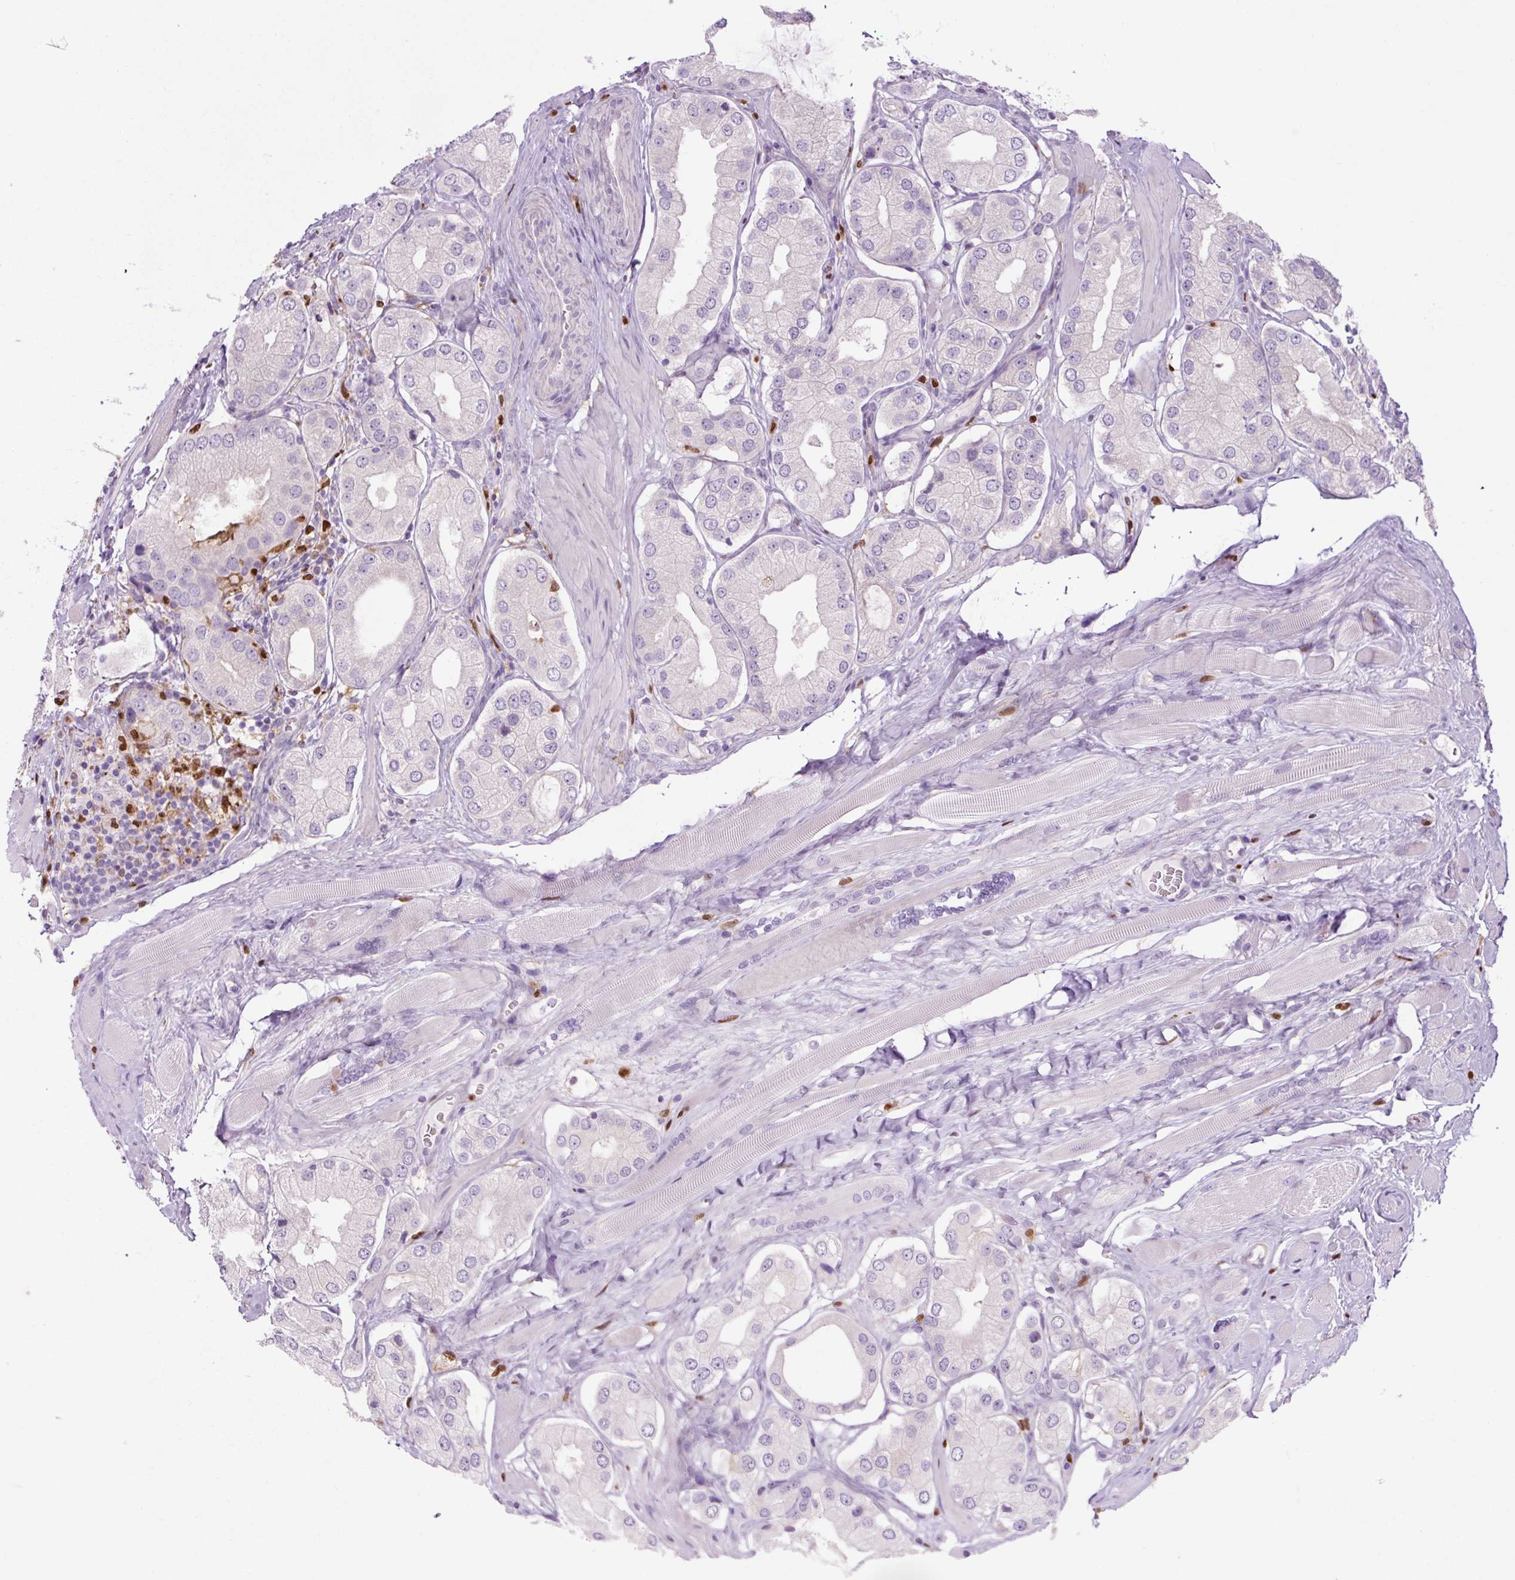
{"staining": {"intensity": "negative", "quantity": "none", "location": "none"}, "tissue": "prostate cancer", "cell_type": "Tumor cells", "image_type": "cancer", "snomed": [{"axis": "morphology", "description": "Adenocarcinoma, Low grade"}, {"axis": "topography", "description": "Prostate"}], "caption": "A micrograph of adenocarcinoma (low-grade) (prostate) stained for a protein reveals no brown staining in tumor cells. The staining was performed using DAB (3,3'-diaminobenzidine) to visualize the protein expression in brown, while the nuclei were stained in blue with hematoxylin (Magnification: 20x).", "gene": "SPI1", "patient": {"sex": "male", "age": 42}}